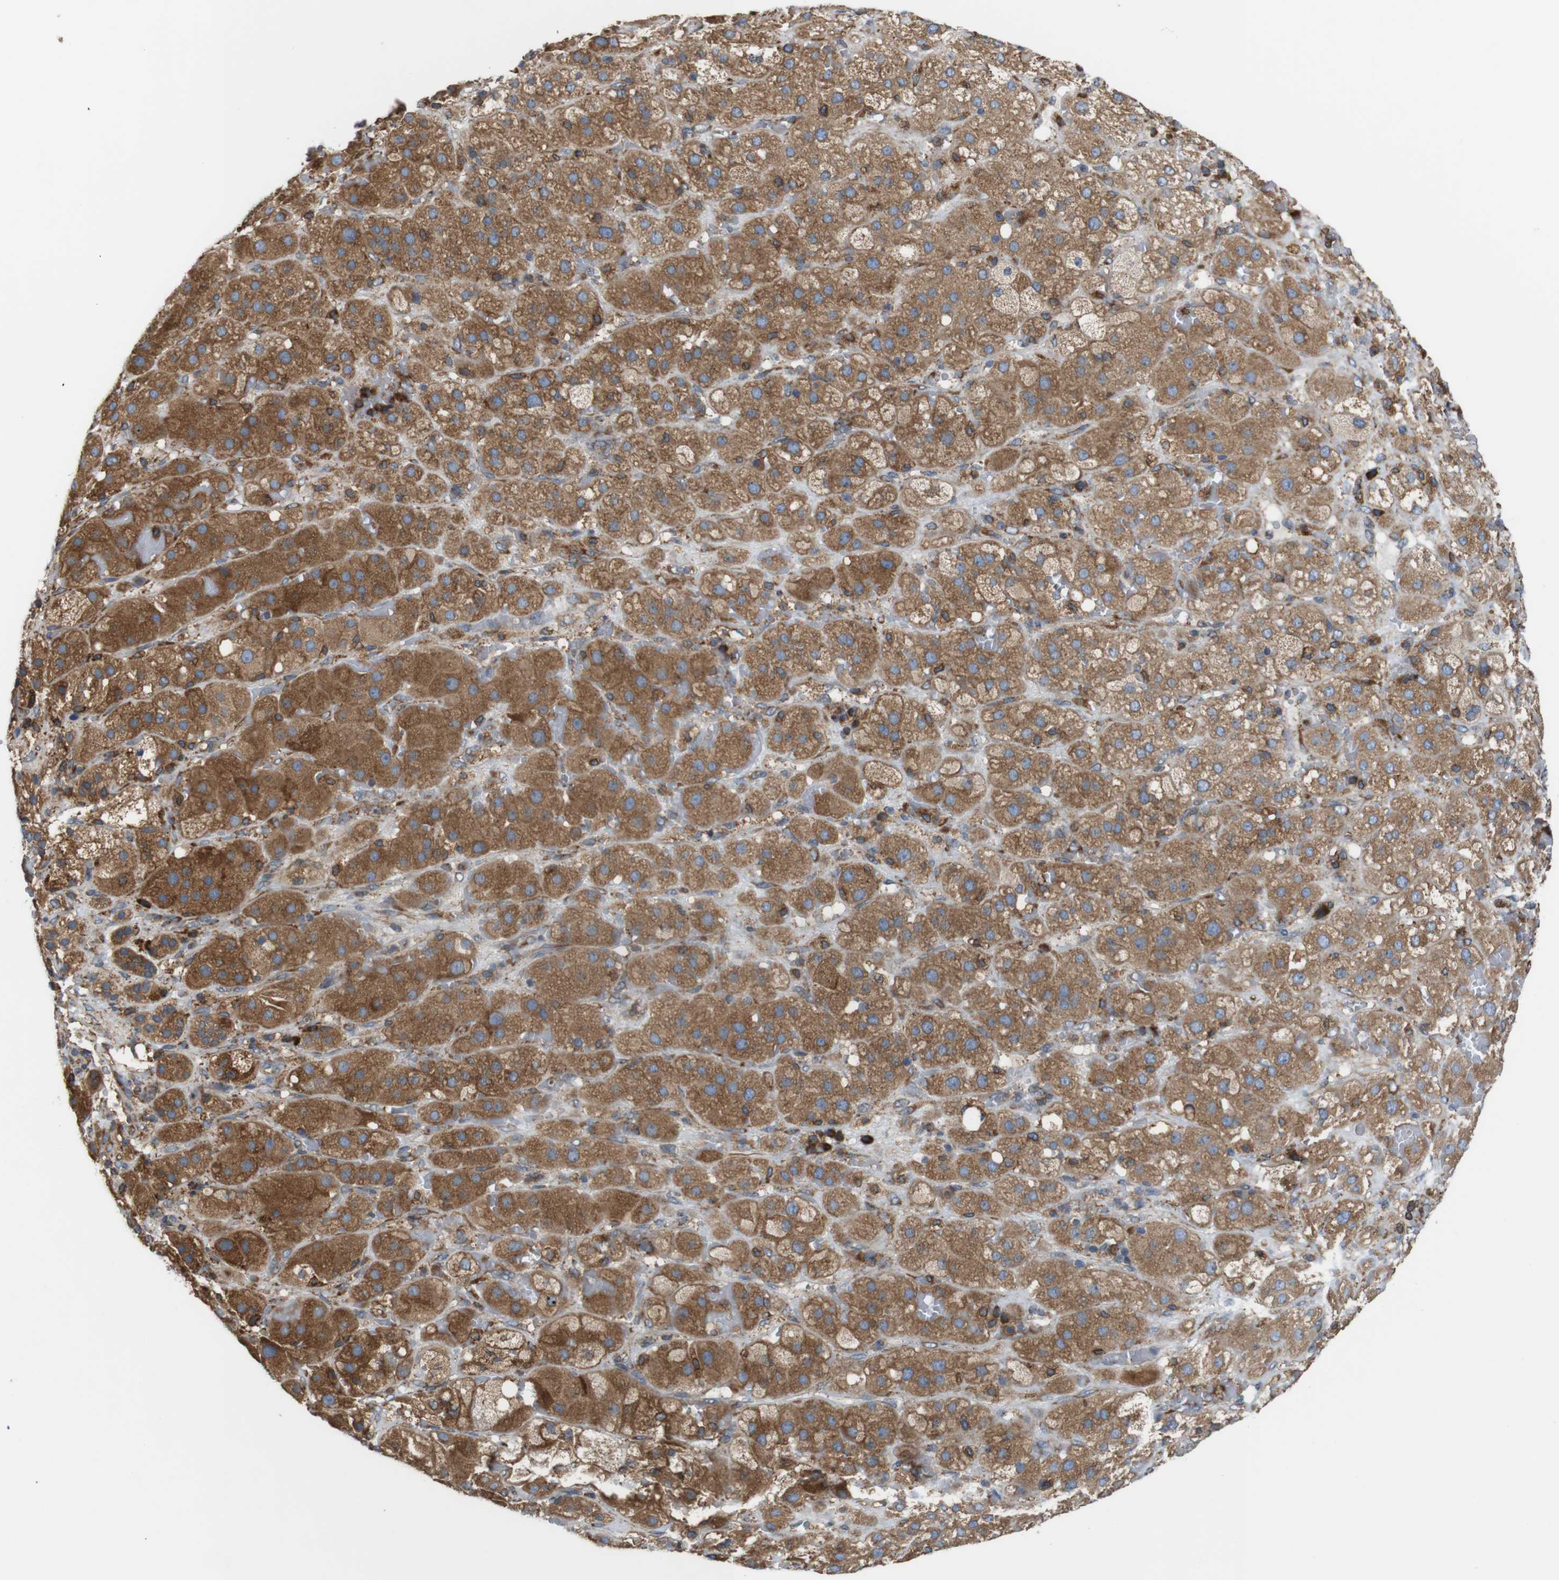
{"staining": {"intensity": "moderate", "quantity": ">75%", "location": "cytoplasmic/membranous"}, "tissue": "adrenal gland", "cell_type": "Glandular cells", "image_type": "normal", "snomed": [{"axis": "morphology", "description": "Normal tissue, NOS"}, {"axis": "topography", "description": "Adrenal gland"}], "caption": "Immunohistochemical staining of normal adrenal gland reveals medium levels of moderate cytoplasmic/membranous expression in about >75% of glandular cells.", "gene": "UGGT1", "patient": {"sex": "female", "age": 47}}